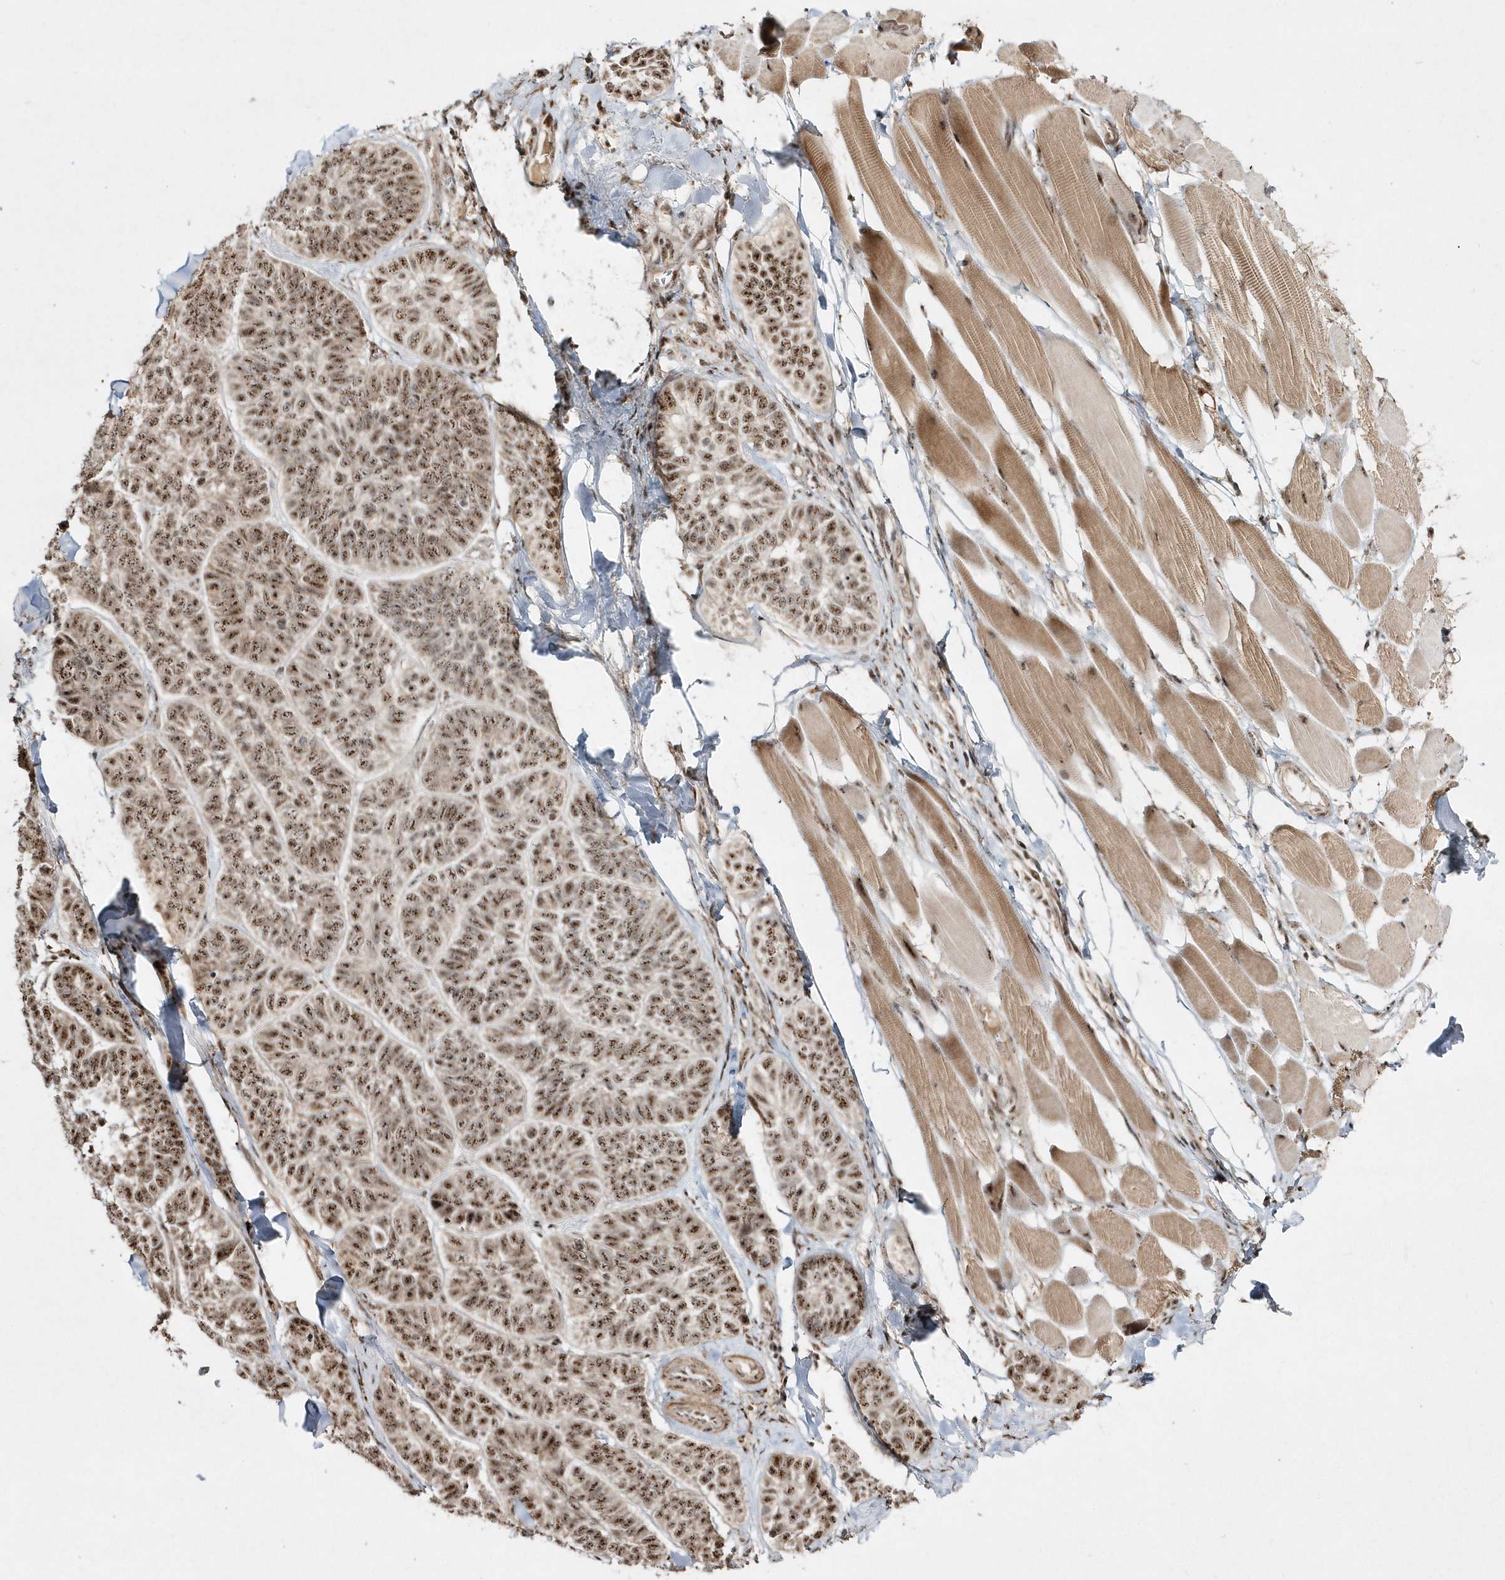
{"staining": {"intensity": "strong", "quantity": ">75%", "location": "nuclear"}, "tissue": "skin cancer", "cell_type": "Tumor cells", "image_type": "cancer", "snomed": [{"axis": "morphology", "description": "Basal cell carcinoma"}, {"axis": "topography", "description": "Skin"}], "caption": "Immunohistochemical staining of skin cancer demonstrates strong nuclear protein staining in approximately >75% of tumor cells. (brown staining indicates protein expression, while blue staining denotes nuclei).", "gene": "POLR3B", "patient": {"sex": "male", "age": 62}}